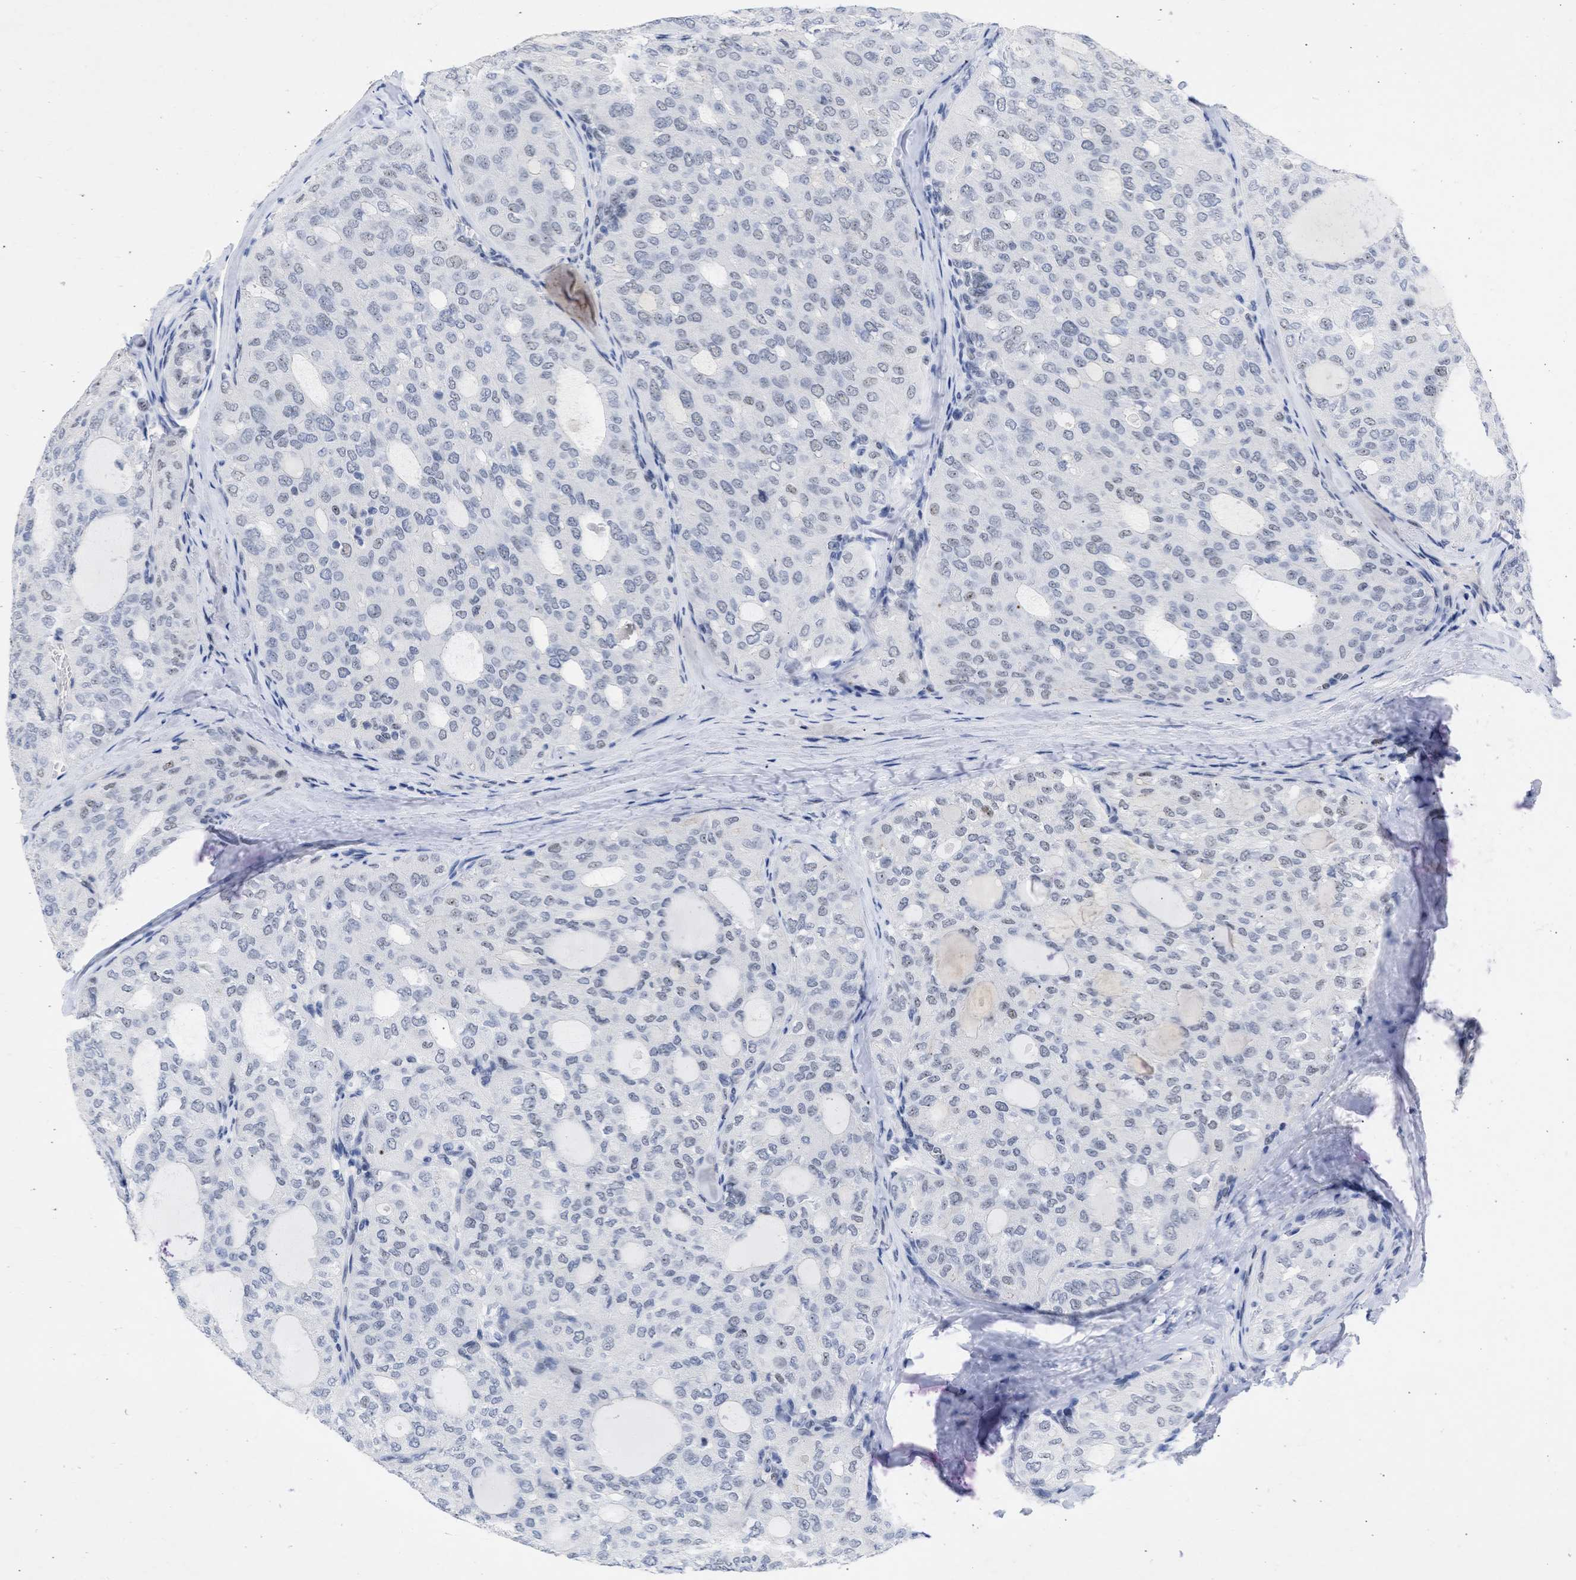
{"staining": {"intensity": "negative", "quantity": "none", "location": "none"}, "tissue": "thyroid cancer", "cell_type": "Tumor cells", "image_type": "cancer", "snomed": [{"axis": "morphology", "description": "Follicular adenoma carcinoma, NOS"}, {"axis": "topography", "description": "Thyroid gland"}], "caption": "Tumor cells show no significant protein staining in follicular adenoma carcinoma (thyroid). Nuclei are stained in blue.", "gene": "DDX41", "patient": {"sex": "male", "age": 75}}